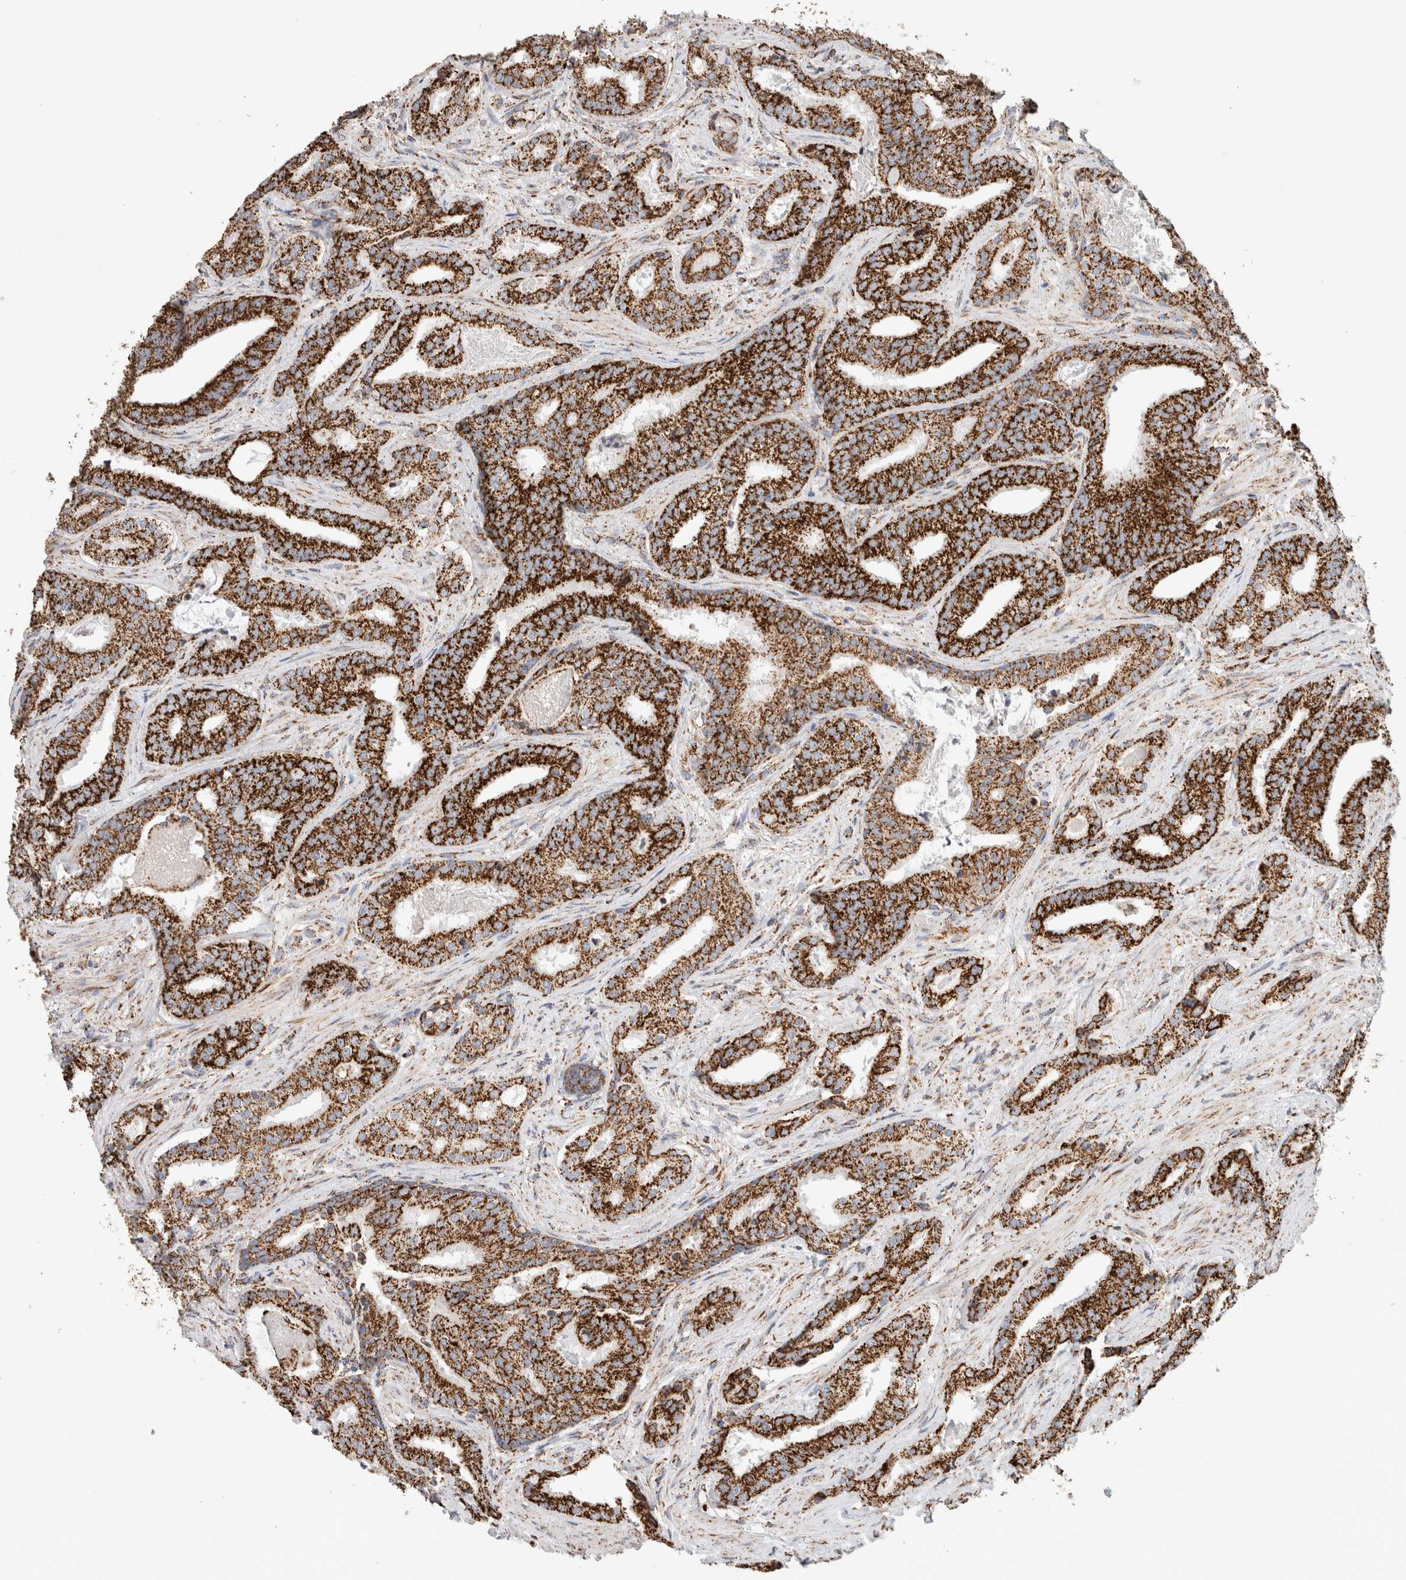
{"staining": {"intensity": "strong", "quantity": ">75%", "location": "cytoplasmic/membranous"}, "tissue": "prostate cancer", "cell_type": "Tumor cells", "image_type": "cancer", "snomed": [{"axis": "morphology", "description": "Adenocarcinoma, Low grade"}, {"axis": "topography", "description": "Prostate"}], "caption": "Tumor cells reveal high levels of strong cytoplasmic/membranous staining in about >75% of cells in human prostate adenocarcinoma (low-grade).", "gene": "C1QBP", "patient": {"sex": "male", "age": 67}}